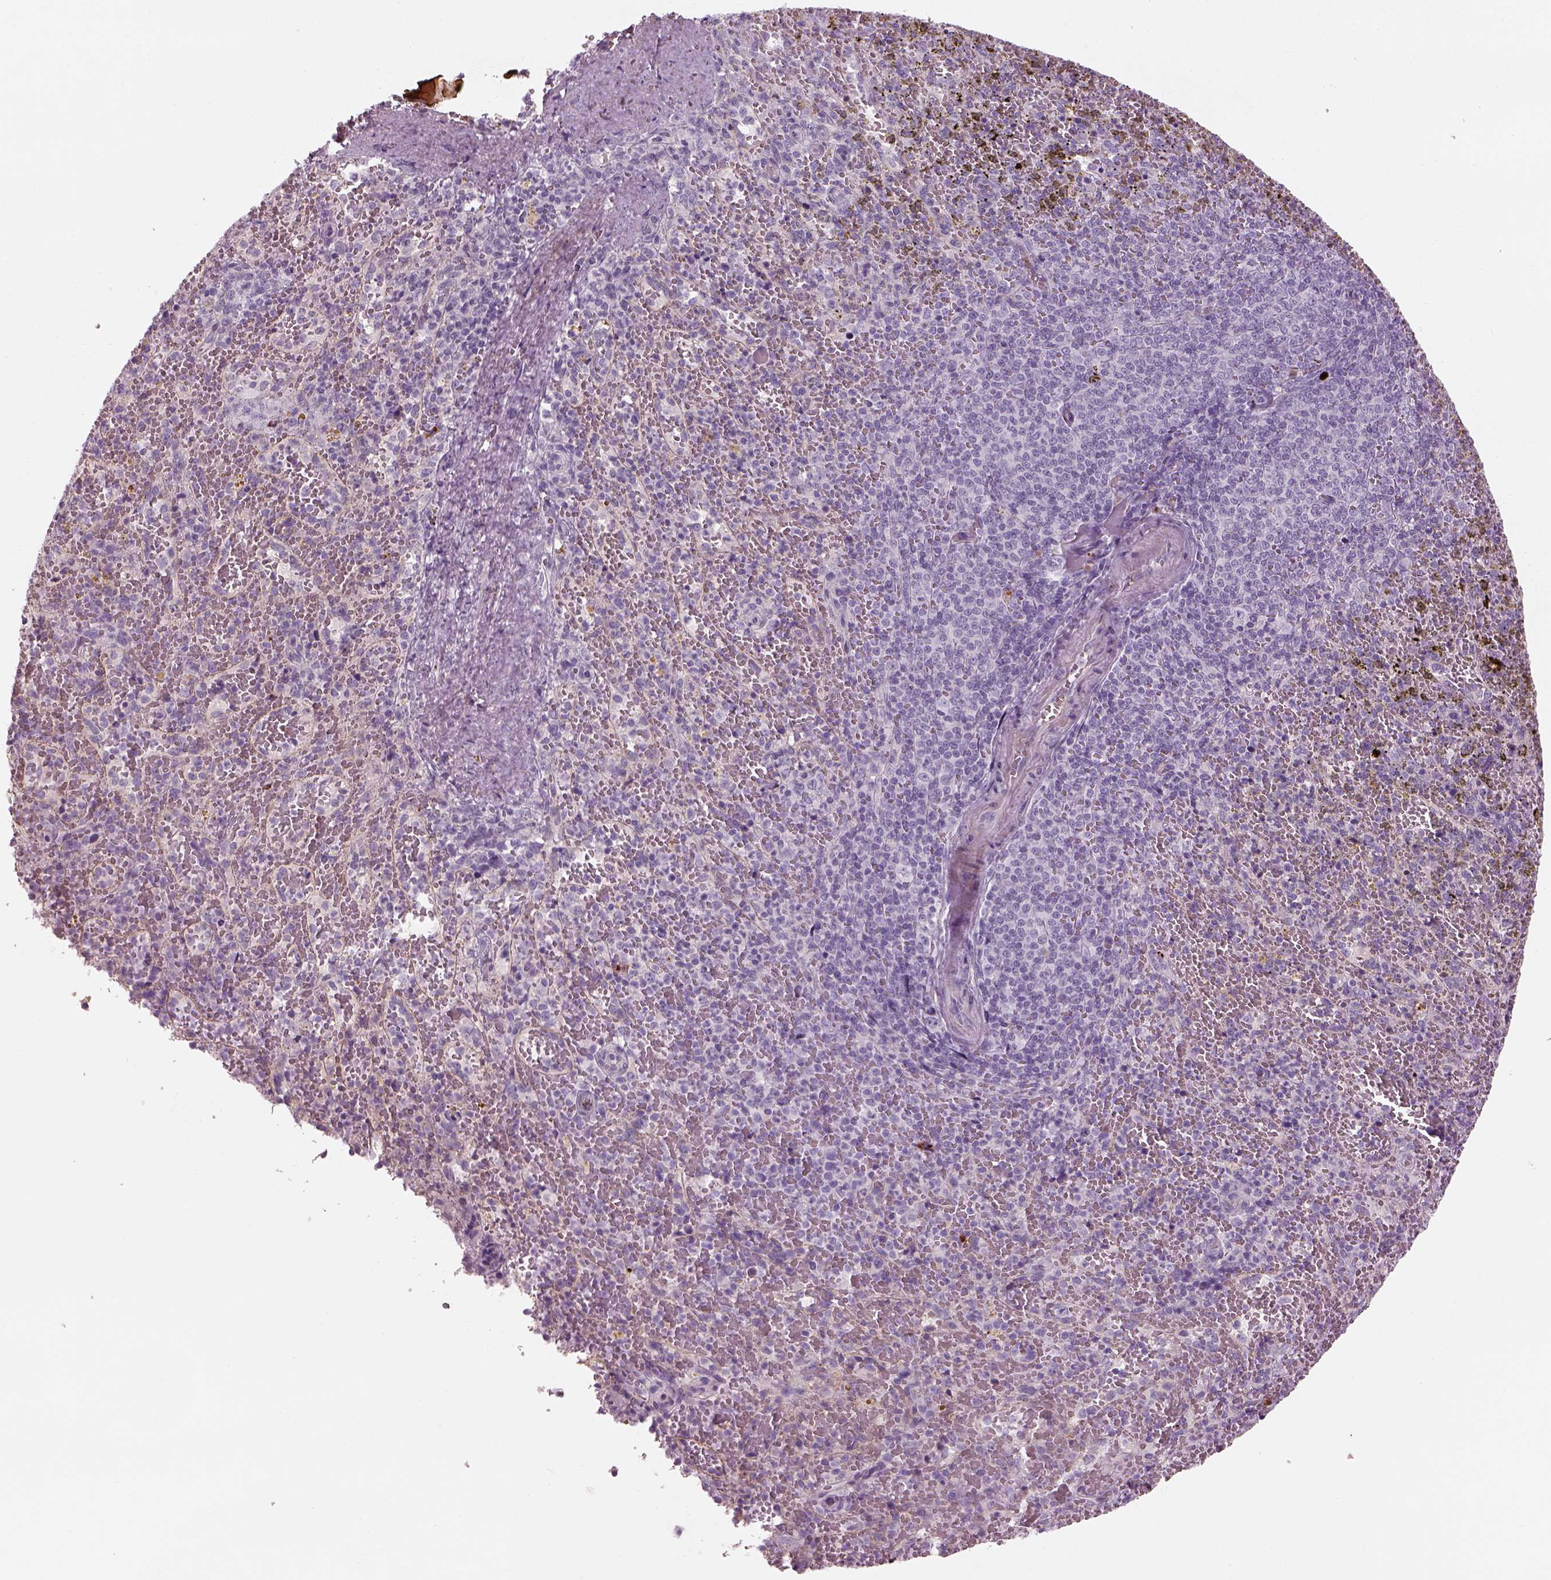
{"staining": {"intensity": "negative", "quantity": "none", "location": "none"}, "tissue": "spleen", "cell_type": "Cells in red pulp", "image_type": "normal", "snomed": [{"axis": "morphology", "description": "Normal tissue, NOS"}, {"axis": "topography", "description": "Spleen"}], "caption": "Micrograph shows no significant protein expression in cells in red pulp of normal spleen. (Brightfield microscopy of DAB (3,3'-diaminobenzidine) immunohistochemistry (IHC) at high magnification).", "gene": "PABPC1L2A", "patient": {"sex": "female", "age": 50}}